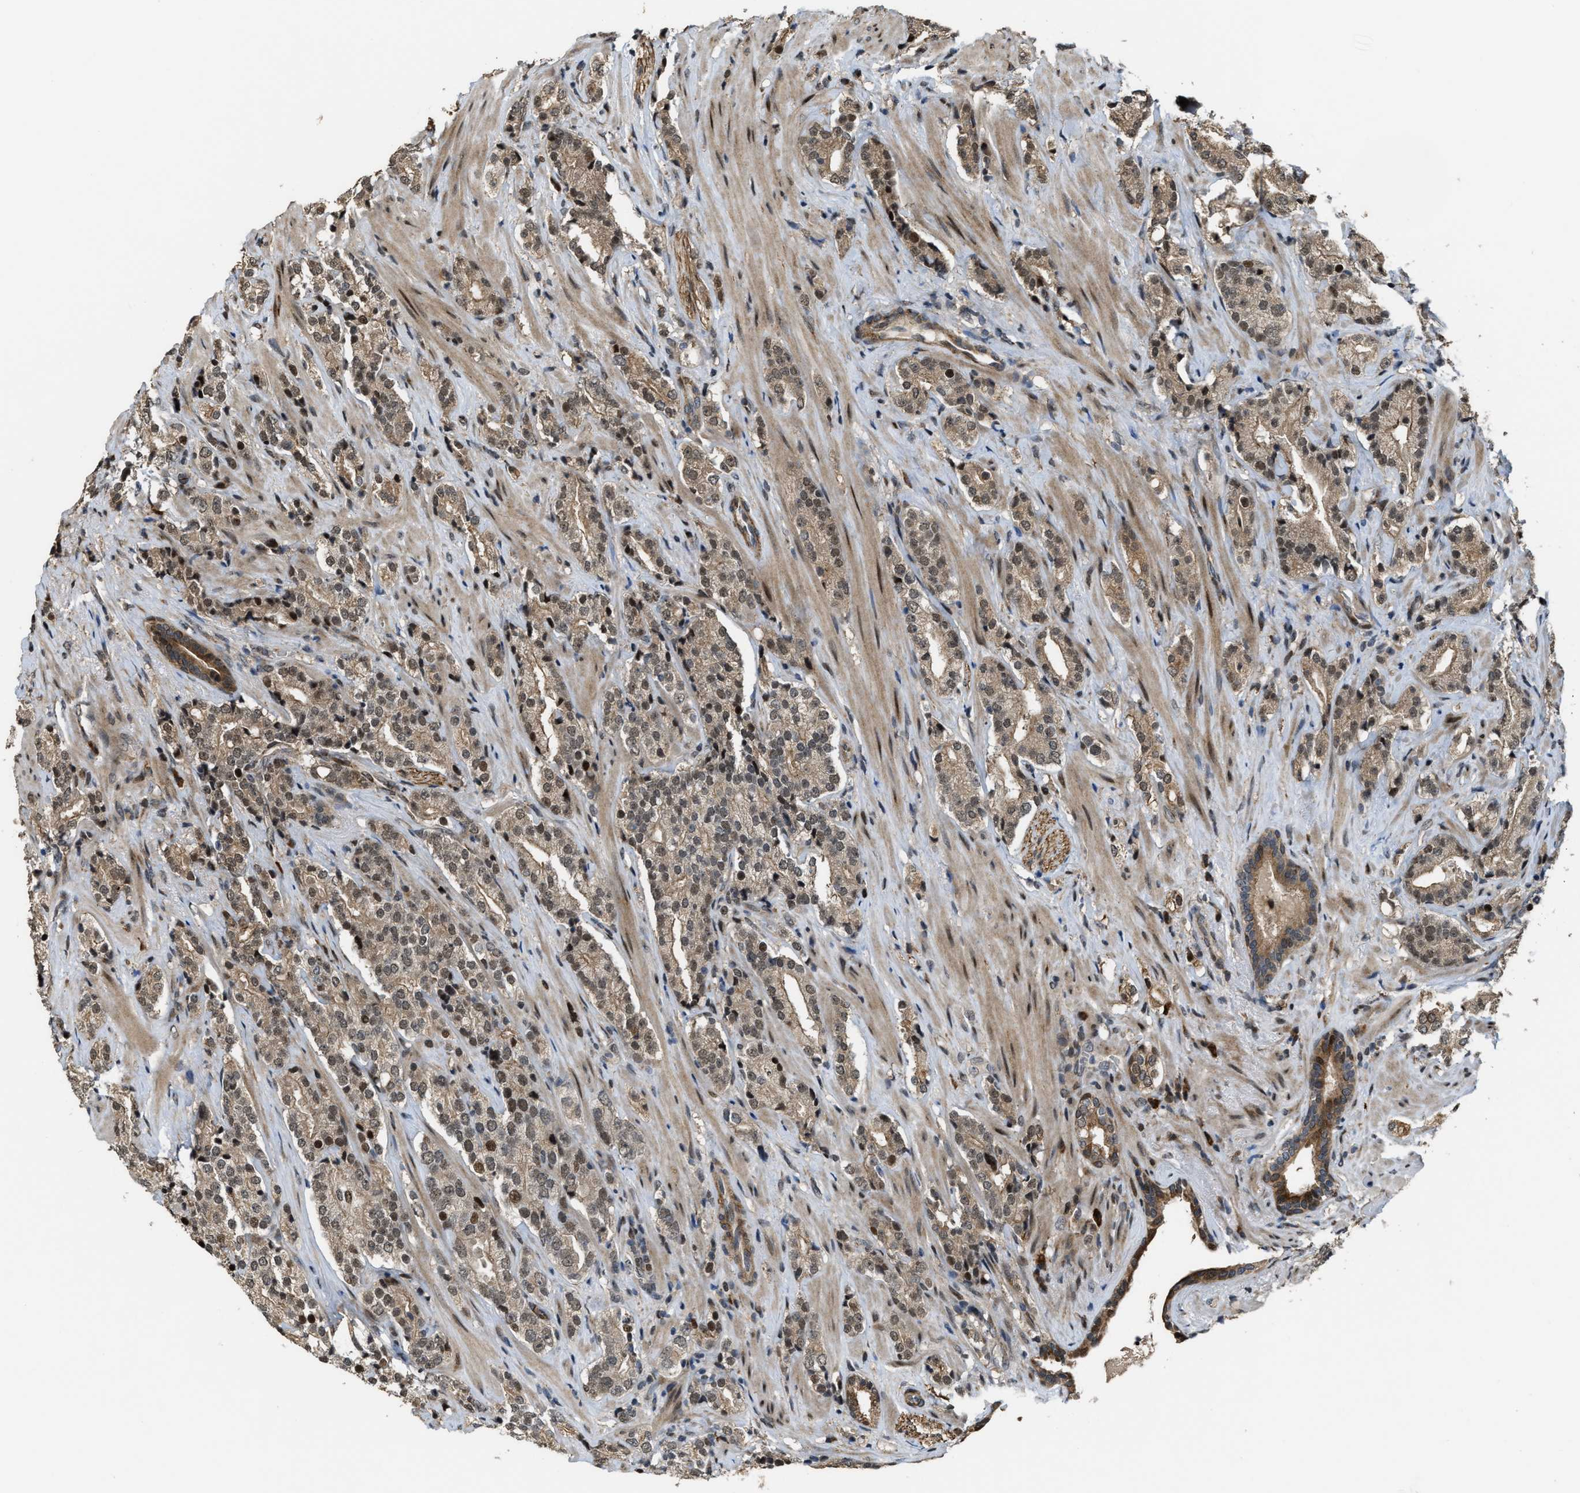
{"staining": {"intensity": "moderate", "quantity": "25%-75%", "location": "cytoplasmic/membranous,nuclear"}, "tissue": "prostate cancer", "cell_type": "Tumor cells", "image_type": "cancer", "snomed": [{"axis": "morphology", "description": "Adenocarcinoma, High grade"}, {"axis": "topography", "description": "Prostate"}], "caption": "Adenocarcinoma (high-grade) (prostate) stained with immunohistochemistry (IHC) displays moderate cytoplasmic/membranous and nuclear positivity in about 25%-75% of tumor cells. Using DAB (3,3'-diaminobenzidine) (brown) and hematoxylin (blue) stains, captured at high magnification using brightfield microscopy.", "gene": "SERTAD2", "patient": {"sex": "male", "age": 71}}